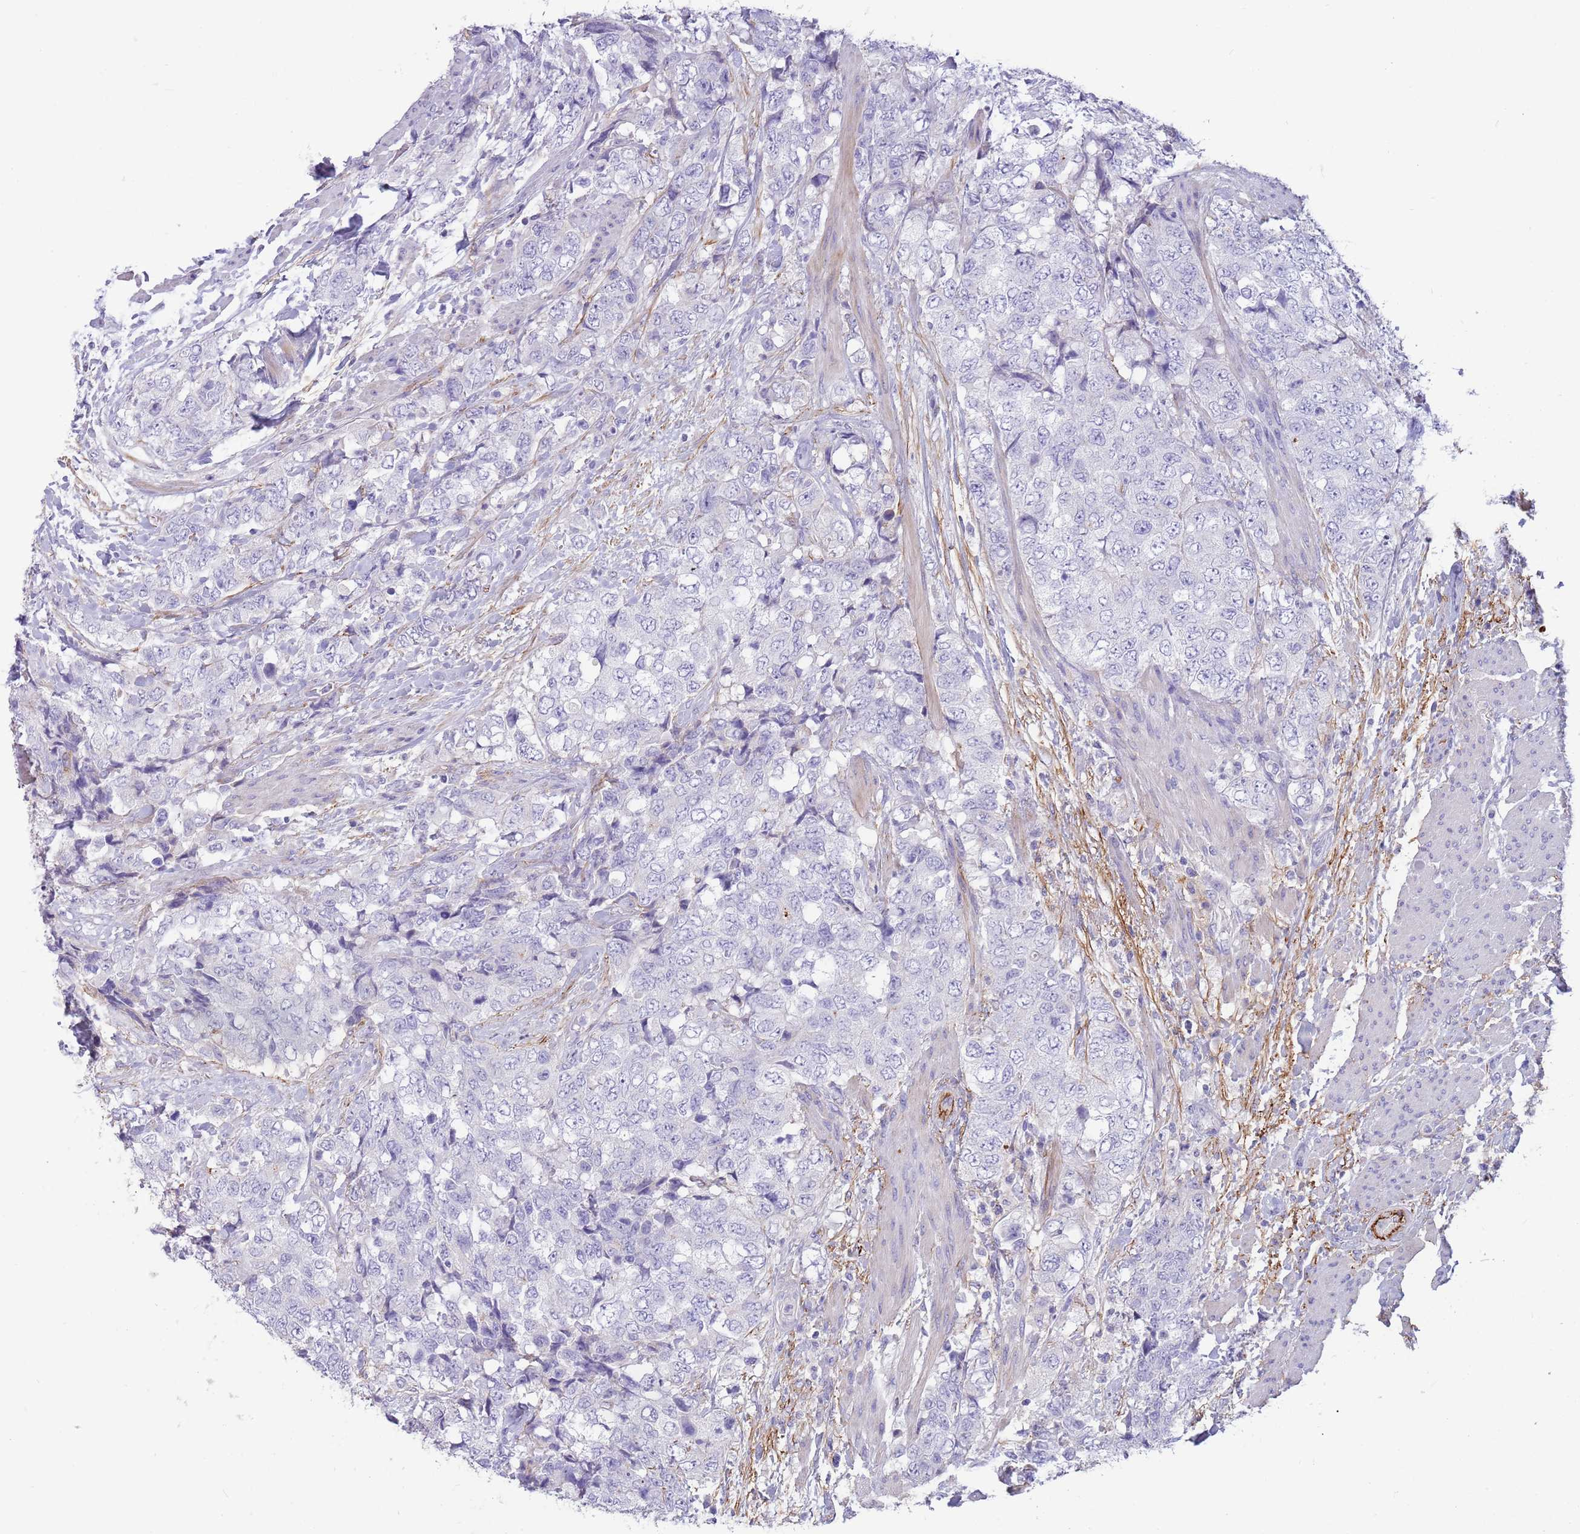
{"staining": {"intensity": "negative", "quantity": "none", "location": "none"}, "tissue": "urothelial cancer", "cell_type": "Tumor cells", "image_type": "cancer", "snomed": [{"axis": "morphology", "description": "Urothelial carcinoma, High grade"}, {"axis": "topography", "description": "Urinary bladder"}], "caption": "Human urothelial cancer stained for a protein using immunohistochemistry (IHC) displays no expression in tumor cells.", "gene": "LEPROTL1", "patient": {"sex": "female", "age": 78}}